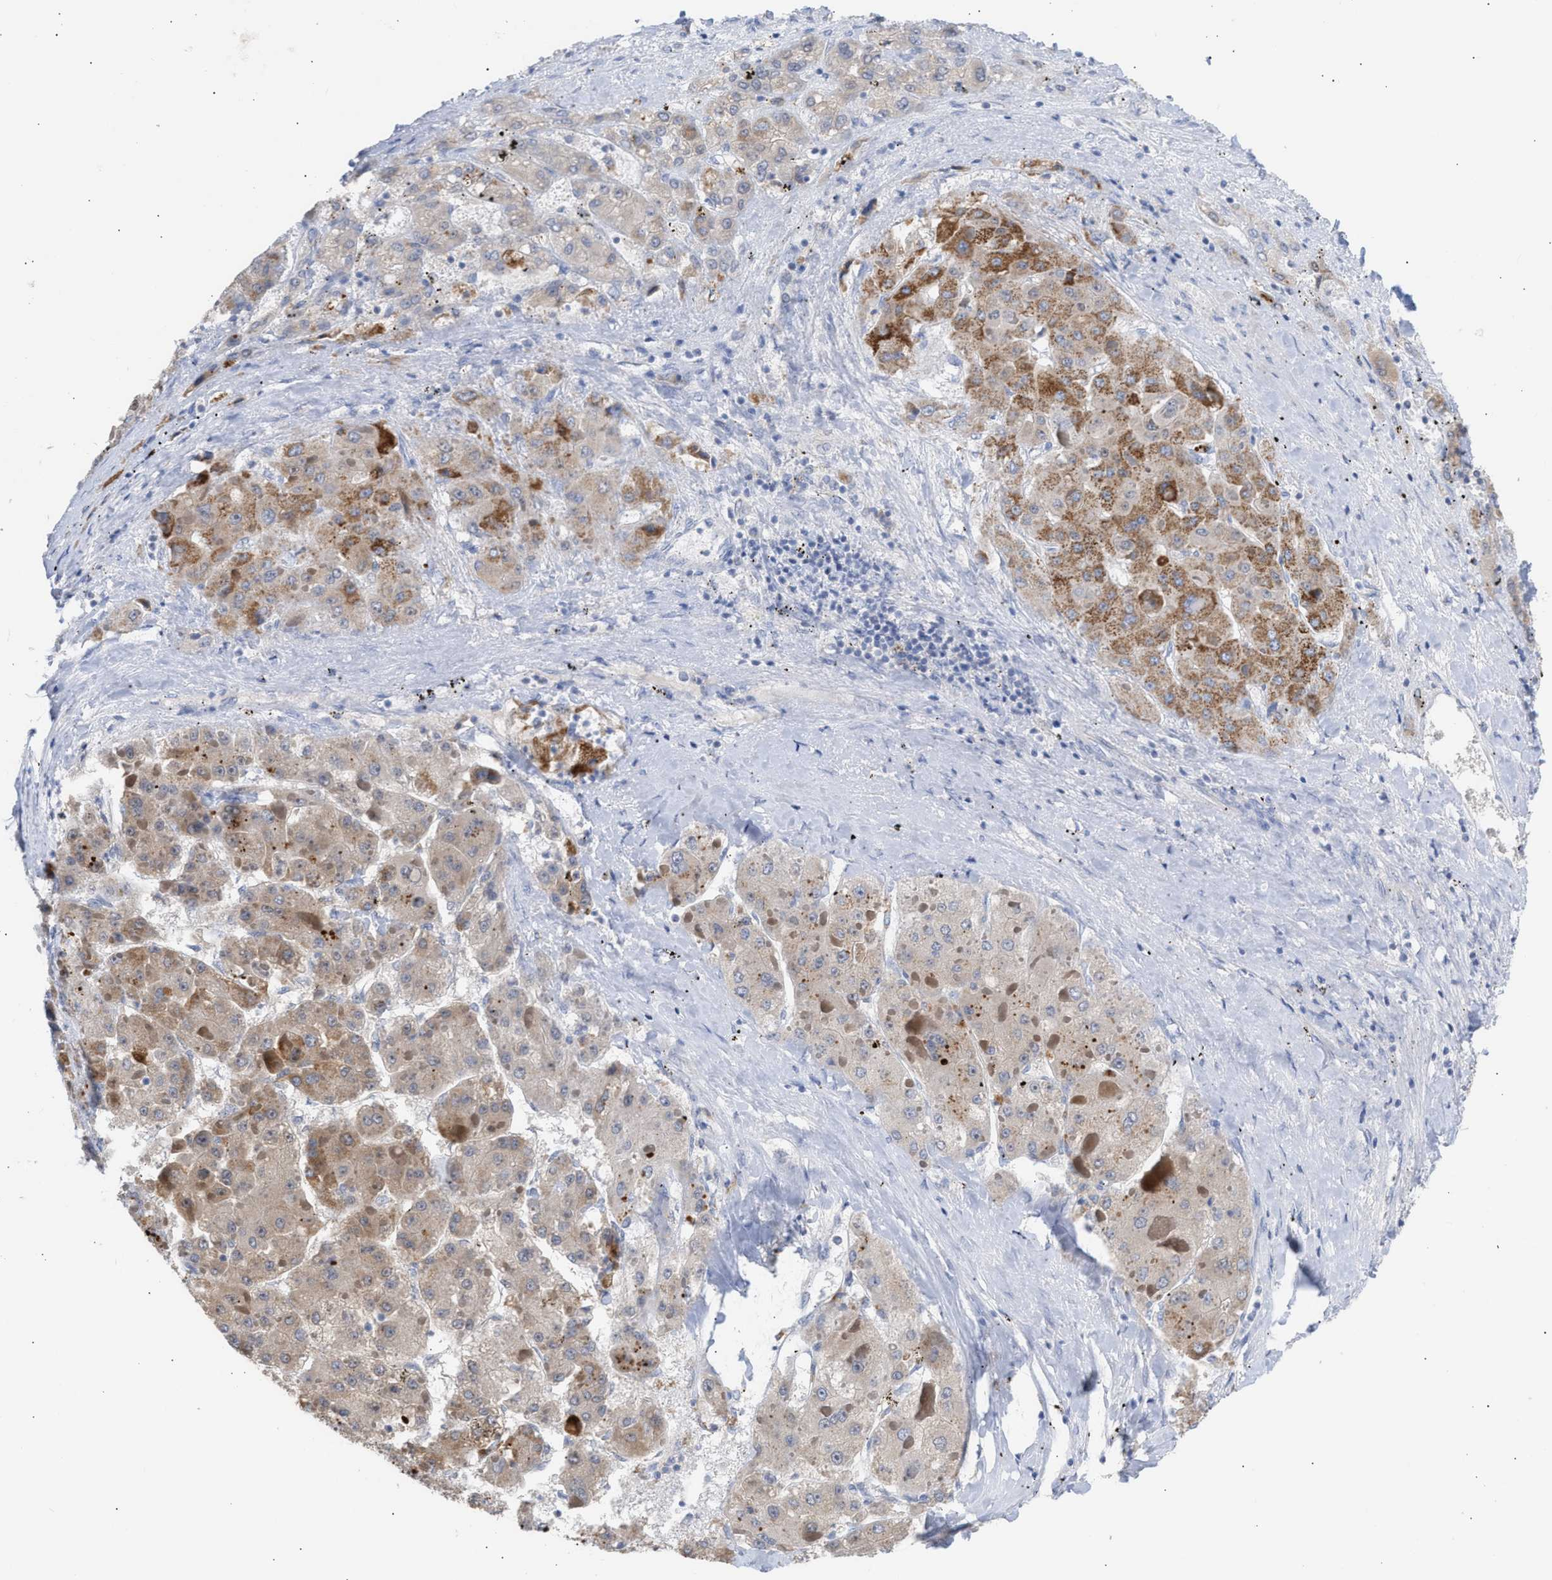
{"staining": {"intensity": "moderate", "quantity": ">75%", "location": "cytoplasmic/membranous"}, "tissue": "liver cancer", "cell_type": "Tumor cells", "image_type": "cancer", "snomed": [{"axis": "morphology", "description": "Carcinoma, Hepatocellular, NOS"}, {"axis": "topography", "description": "Liver"}], "caption": "Protein expression analysis of hepatocellular carcinoma (liver) shows moderate cytoplasmic/membranous positivity in approximately >75% of tumor cells. (DAB (3,3'-diaminobenzidine) IHC, brown staining for protein, blue staining for nuclei).", "gene": "ACOT13", "patient": {"sex": "female", "age": 73}}